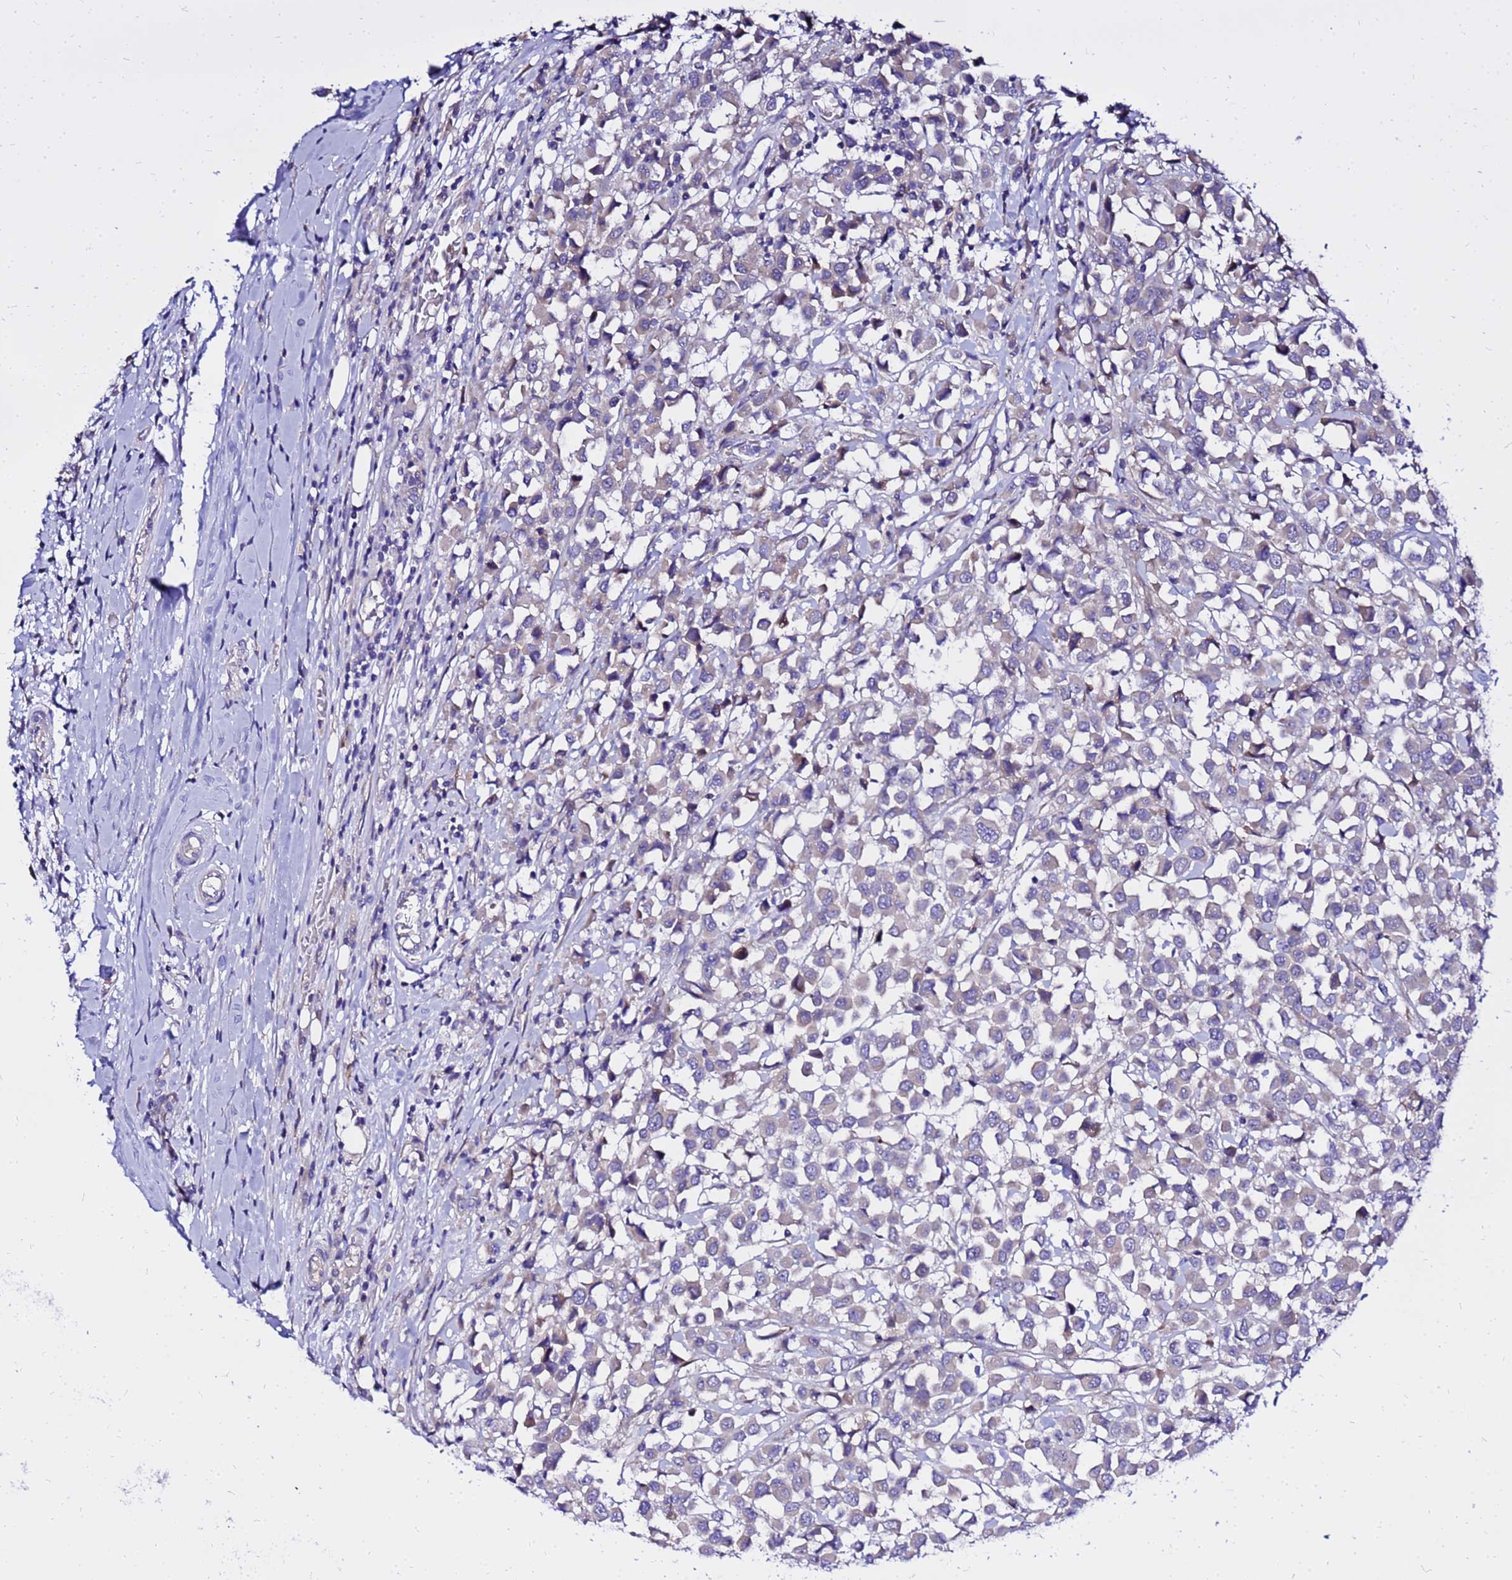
{"staining": {"intensity": "negative", "quantity": "none", "location": "none"}, "tissue": "breast cancer", "cell_type": "Tumor cells", "image_type": "cancer", "snomed": [{"axis": "morphology", "description": "Duct carcinoma"}, {"axis": "topography", "description": "Breast"}], "caption": "Breast cancer was stained to show a protein in brown. There is no significant staining in tumor cells.", "gene": "HERC5", "patient": {"sex": "female", "age": 61}}